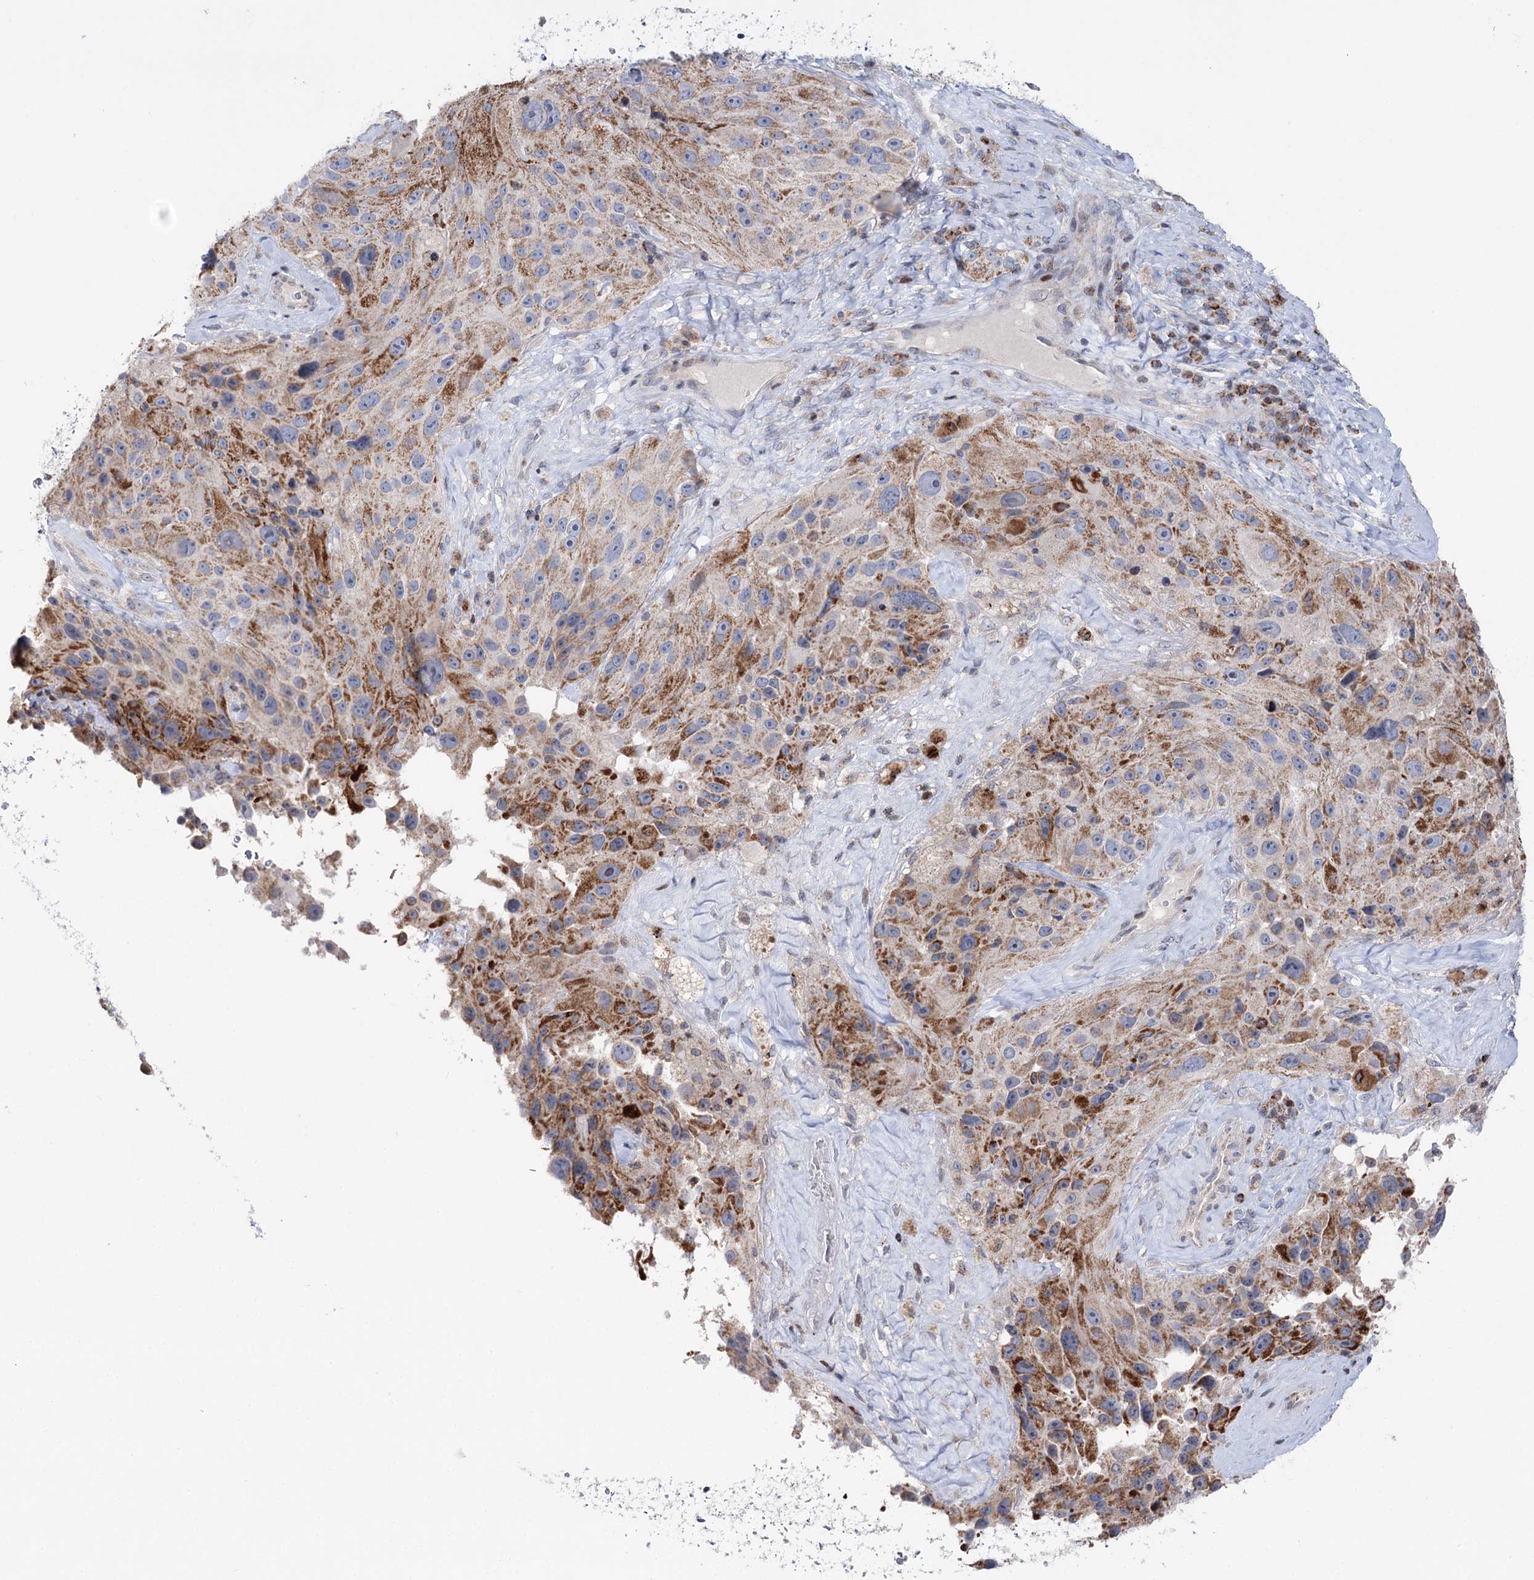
{"staining": {"intensity": "moderate", "quantity": ">75%", "location": "cytoplasmic/membranous"}, "tissue": "melanoma", "cell_type": "Tumor cells", "image_type": "cancer", "snomed": [{"axis": "morphology", "description": "Malignant melanoma, Metastatic site"}, {"axis": "topography", "description": "Lymph node"}], "caption": "Malignant melanoma (metastatic site) was stained to show a protein in brown. There is medium levels of moderate cytoplasmic/membranous positivity in about >75% of tumor cells. The staining was performed using DAB, with brown indicating positive protein expression. Nuclei are stained blue with hematoxylin.", "gene": "PTGR1", "patient": {"sex": "male", "age": 62}}